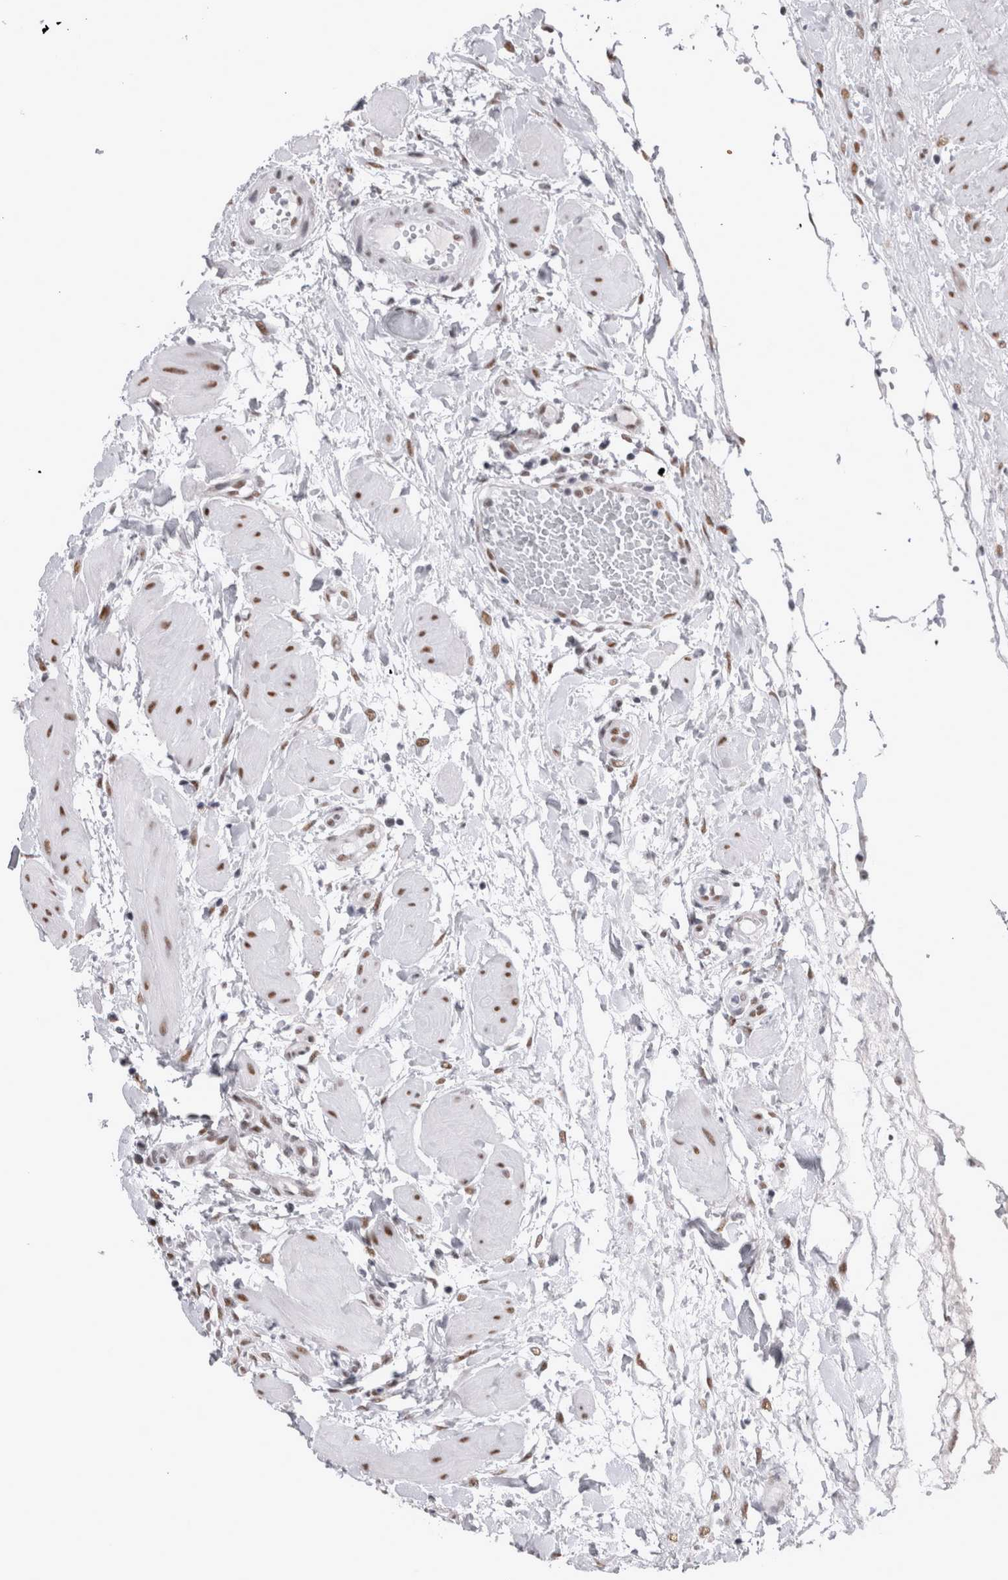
{"staining": {"intensity": "moderate", "quantity": ">75%", "location": "nuclear"}, "tissue": "fallopian tube", "cell_type": "Glandular cells", "image_type": "normal", "snomed": [{"axis": "morphology", "description": "Normal tissue, NOS"}, {"axis": "topography", "description": "Fallopian tube"}, {"axis": "topography", "description": "Placenta"}], "caption": "A brown stain shows moderate nuclear positivity of a protein in glandular cells of normal fallopian tube.", "gene": "API5", "patient": {"sex": "female", "age": 32}}